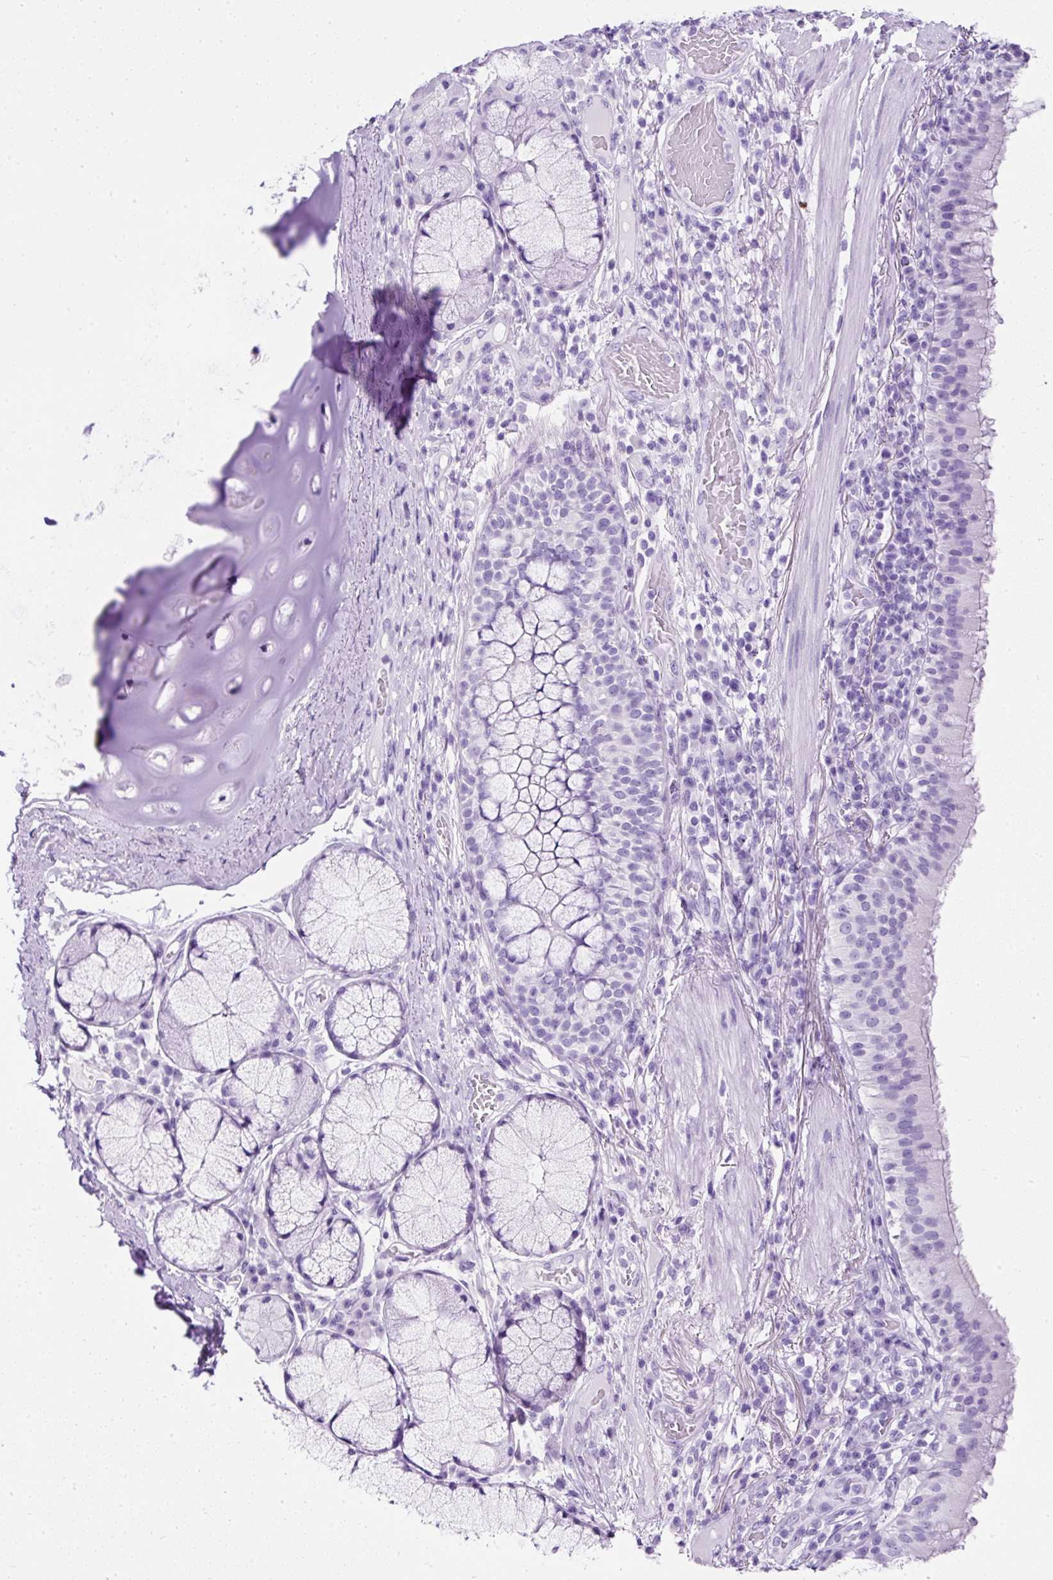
{"staining": {"intensity": "negative", "quantity": "none", "location": "none"}, "tissue": "bronchus", "cell_type": "Respiratory epithelial cells", "image_type": "normal", "snomed": [{"axis": "morphology", "description": "Normal tissue, NOS"}, {"axis": "topography", "description": "Cartilage tissue"}, {"axis": "topography", "description": "Bronchus"}], "caption": "Immunohistochemical staining of benign human bronchus demonstrates no significant staining in respiratory epithelial cells.", "gene": "NTS", "patient": {"sex": "male", "age": 56}}